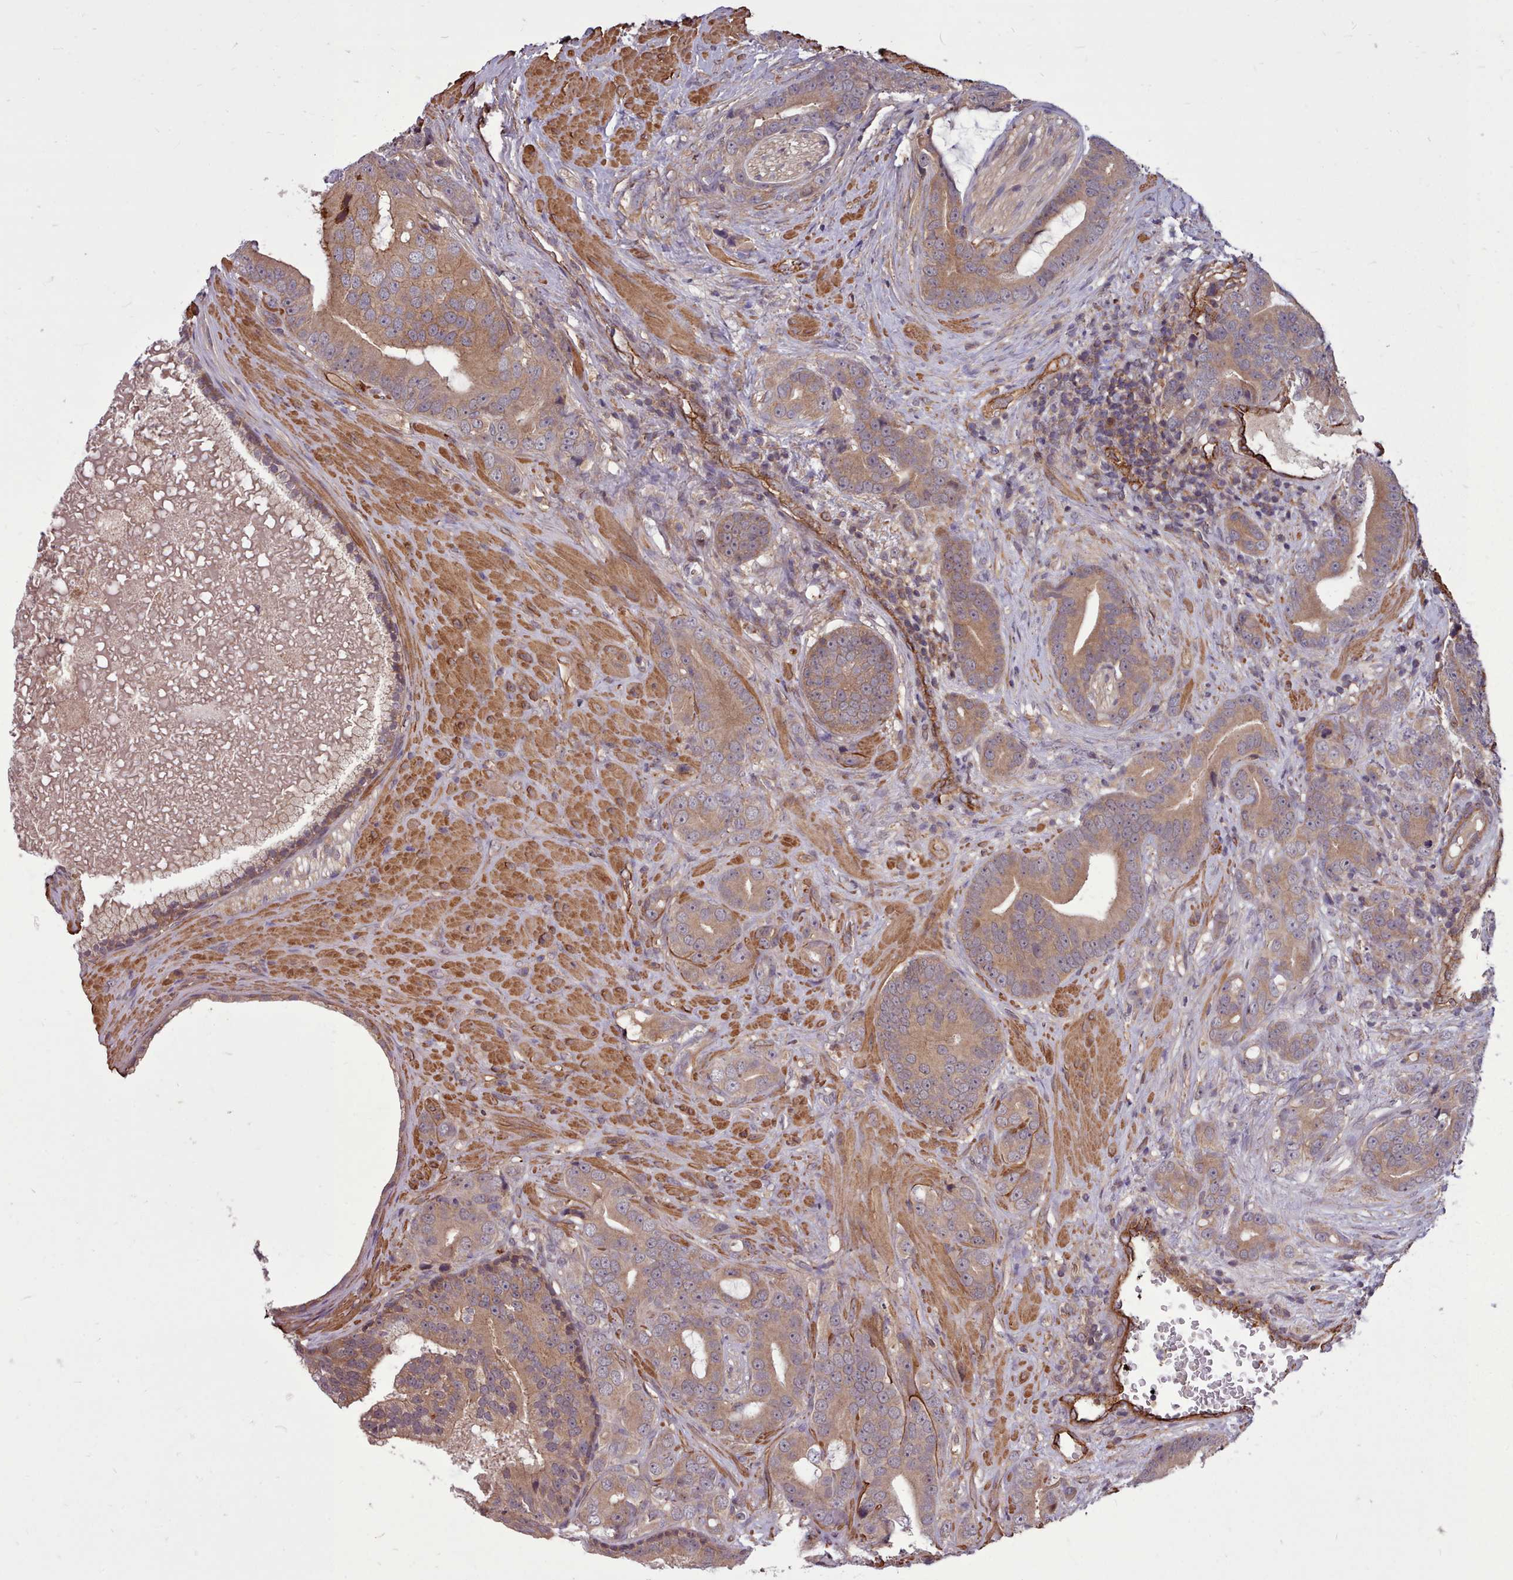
{"staining": {"intensity": "moderate", "quantity": ">75%", "location": "cytoplasmic/membranous"}, "tissue": "prostate cancer", "cell_type": "Tumor cells", "image_type": "cancer", "snomed": [{"axis": "morphology", "description": "Adenocarcinoma, High grade"}, {"axis": "topography", "description": "Prostate"}], "caption": "Immunohistochemistry of human prostate high-grade adenocarcinoma shows medium levels of moderate cytoplasmic/membranous expression in about >75% of tumor cells. Nuclei are stained in blue.", "gene": "STUB1", "patient": {"sex": "male", "age": 55}}